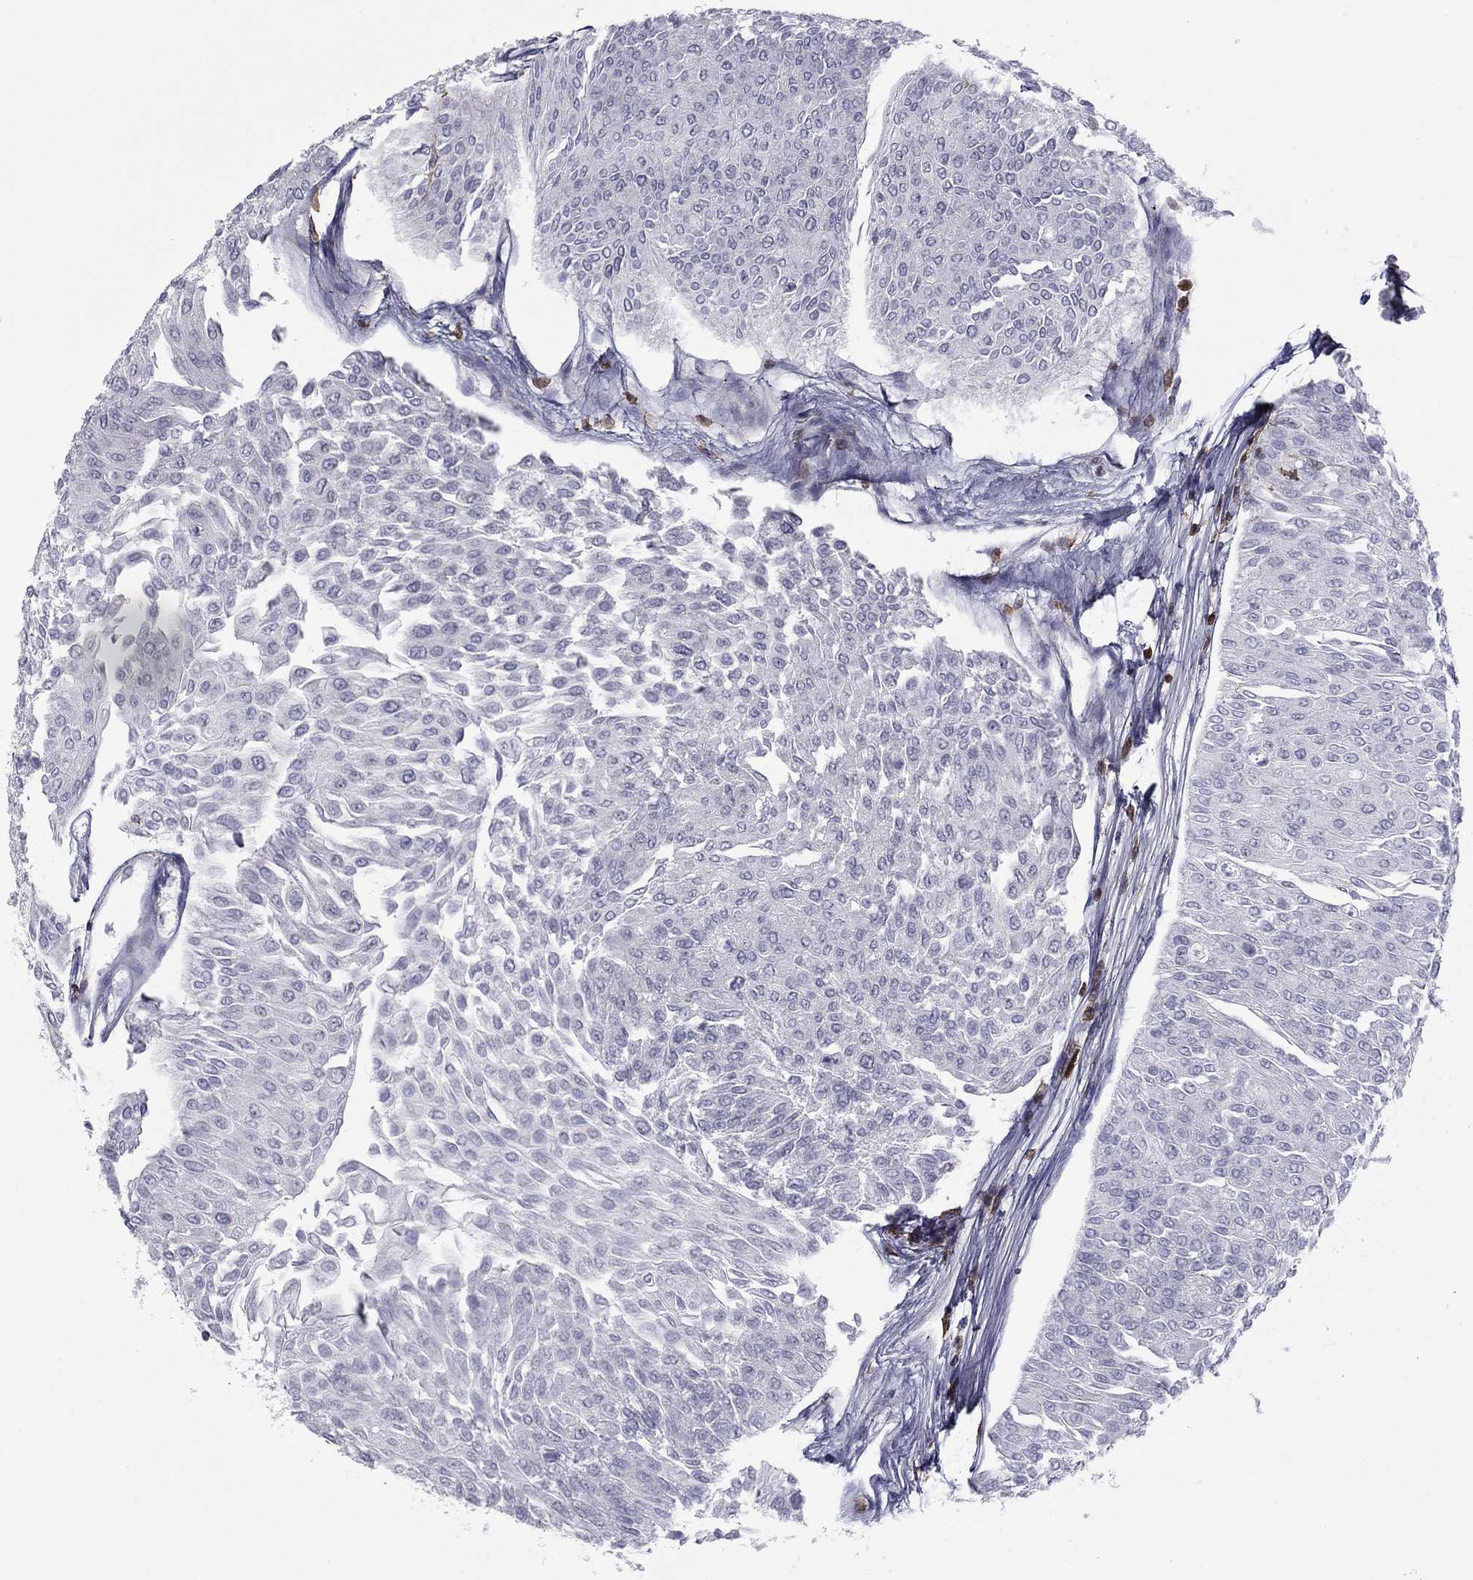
{"staining": {"intensity": "negative", "quantity": "none", "location": "none"}, "tissue": "urothelial cancer", "cell_type": "Tumor cells", "image_type": "cancer", "snomed": [{"axis": "morphology", "description": "Urothelial carcinoma, Low grade"}, {"axis": "topography", "description": "Urinary bladder"}], "caption": "Photomicrograph shows no significant protein staining in tumor cells of urothelial carcinoma (low-grade).", "gene": "ARHGAP27", "patient": {"sex": "male", "age": 67}}